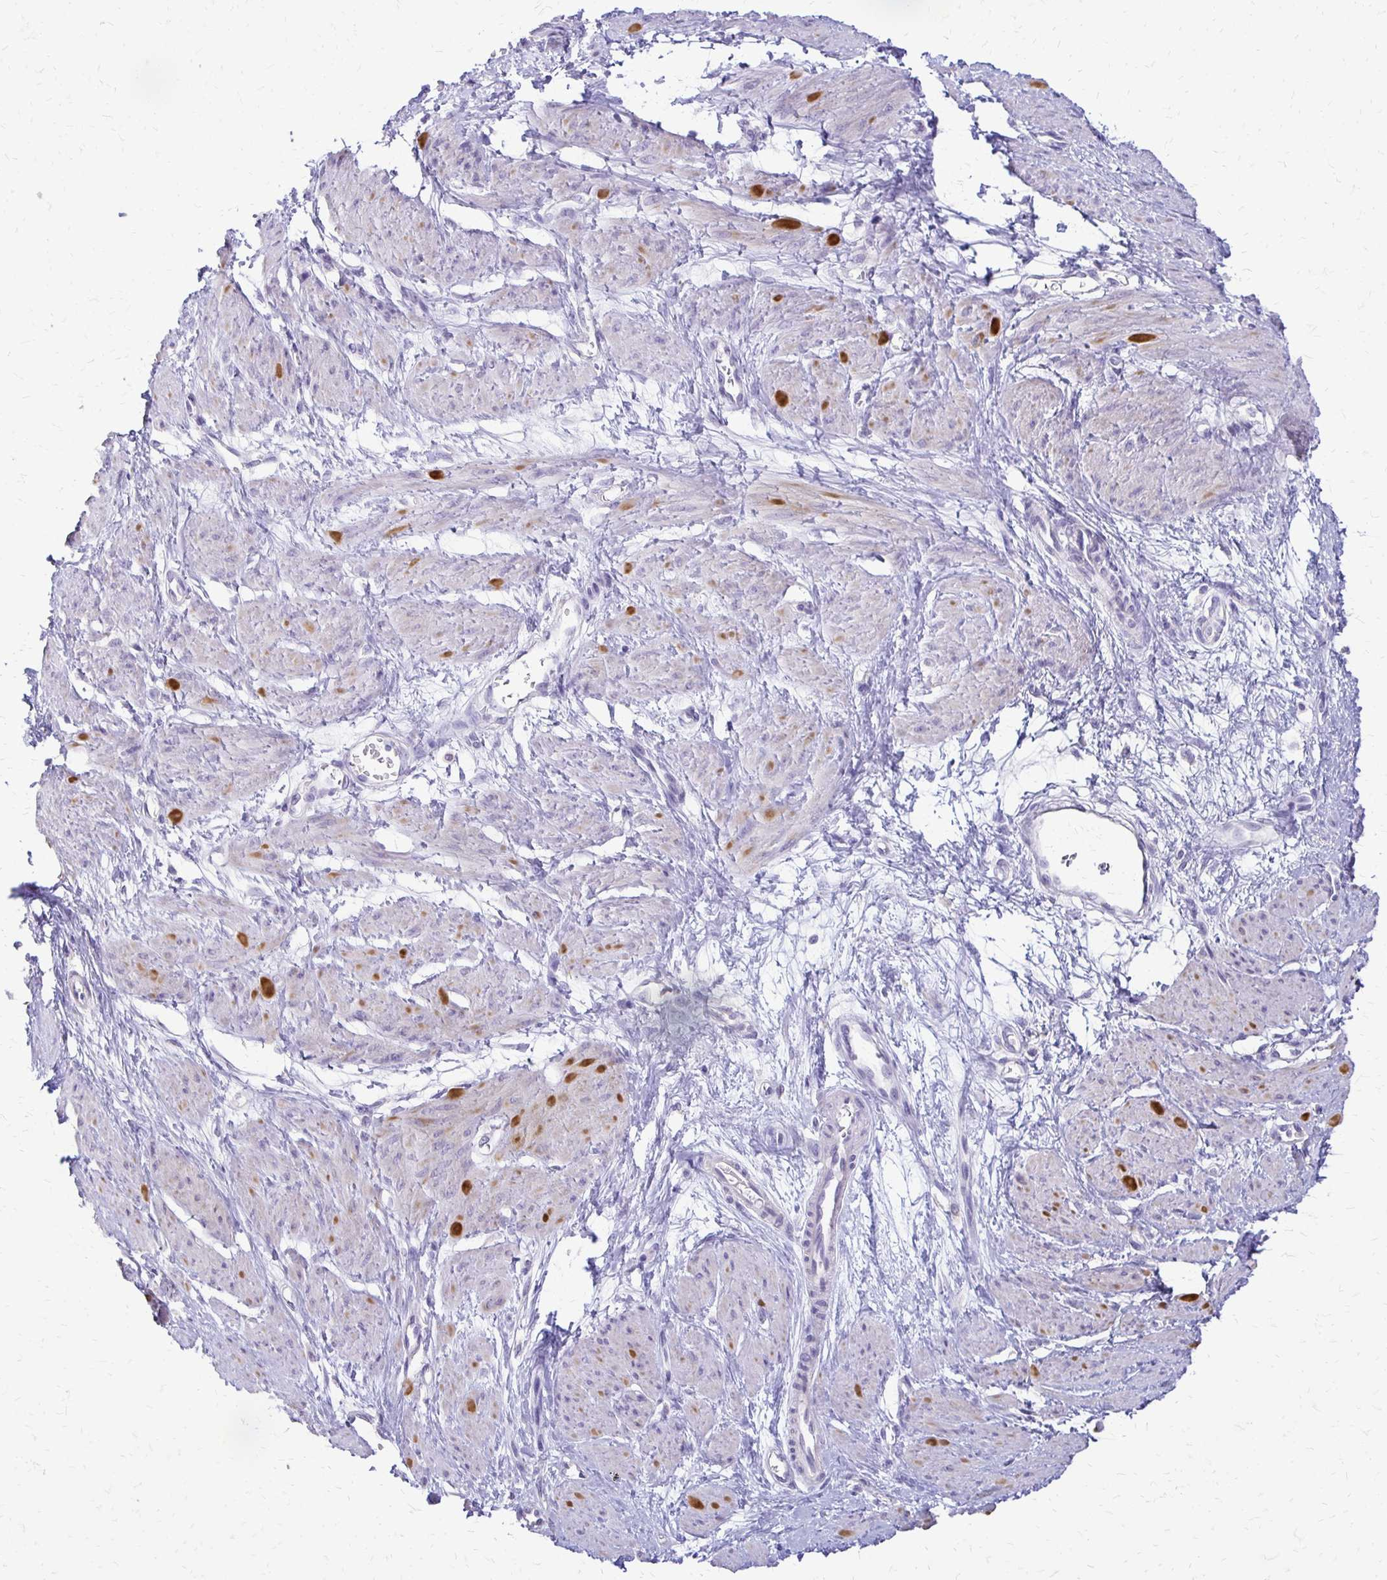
{"staining": {"intensity": "moderate", "quantity": "<25%", "location": "cytoplasmic/membranous"}, "tissue": "smooth muscle", "cell_type": "Smooth muscle cells", "image_type": "normal", "snomed": [{"axis": "morphology", "description": "Normal tissue, NOS"}, {"axis": "topography", "description": "Smooth muscle"}, {"axis": "topography", "description": "Uterus"}], "caption": "Smooth muscle stained with a brown dye demonstrates moderate cytoplasmic/membranous positive positivity in about <25% of smooth muscle cells.", "gene": "ALPG", "patient": {"sex": "female", "age": 39}}